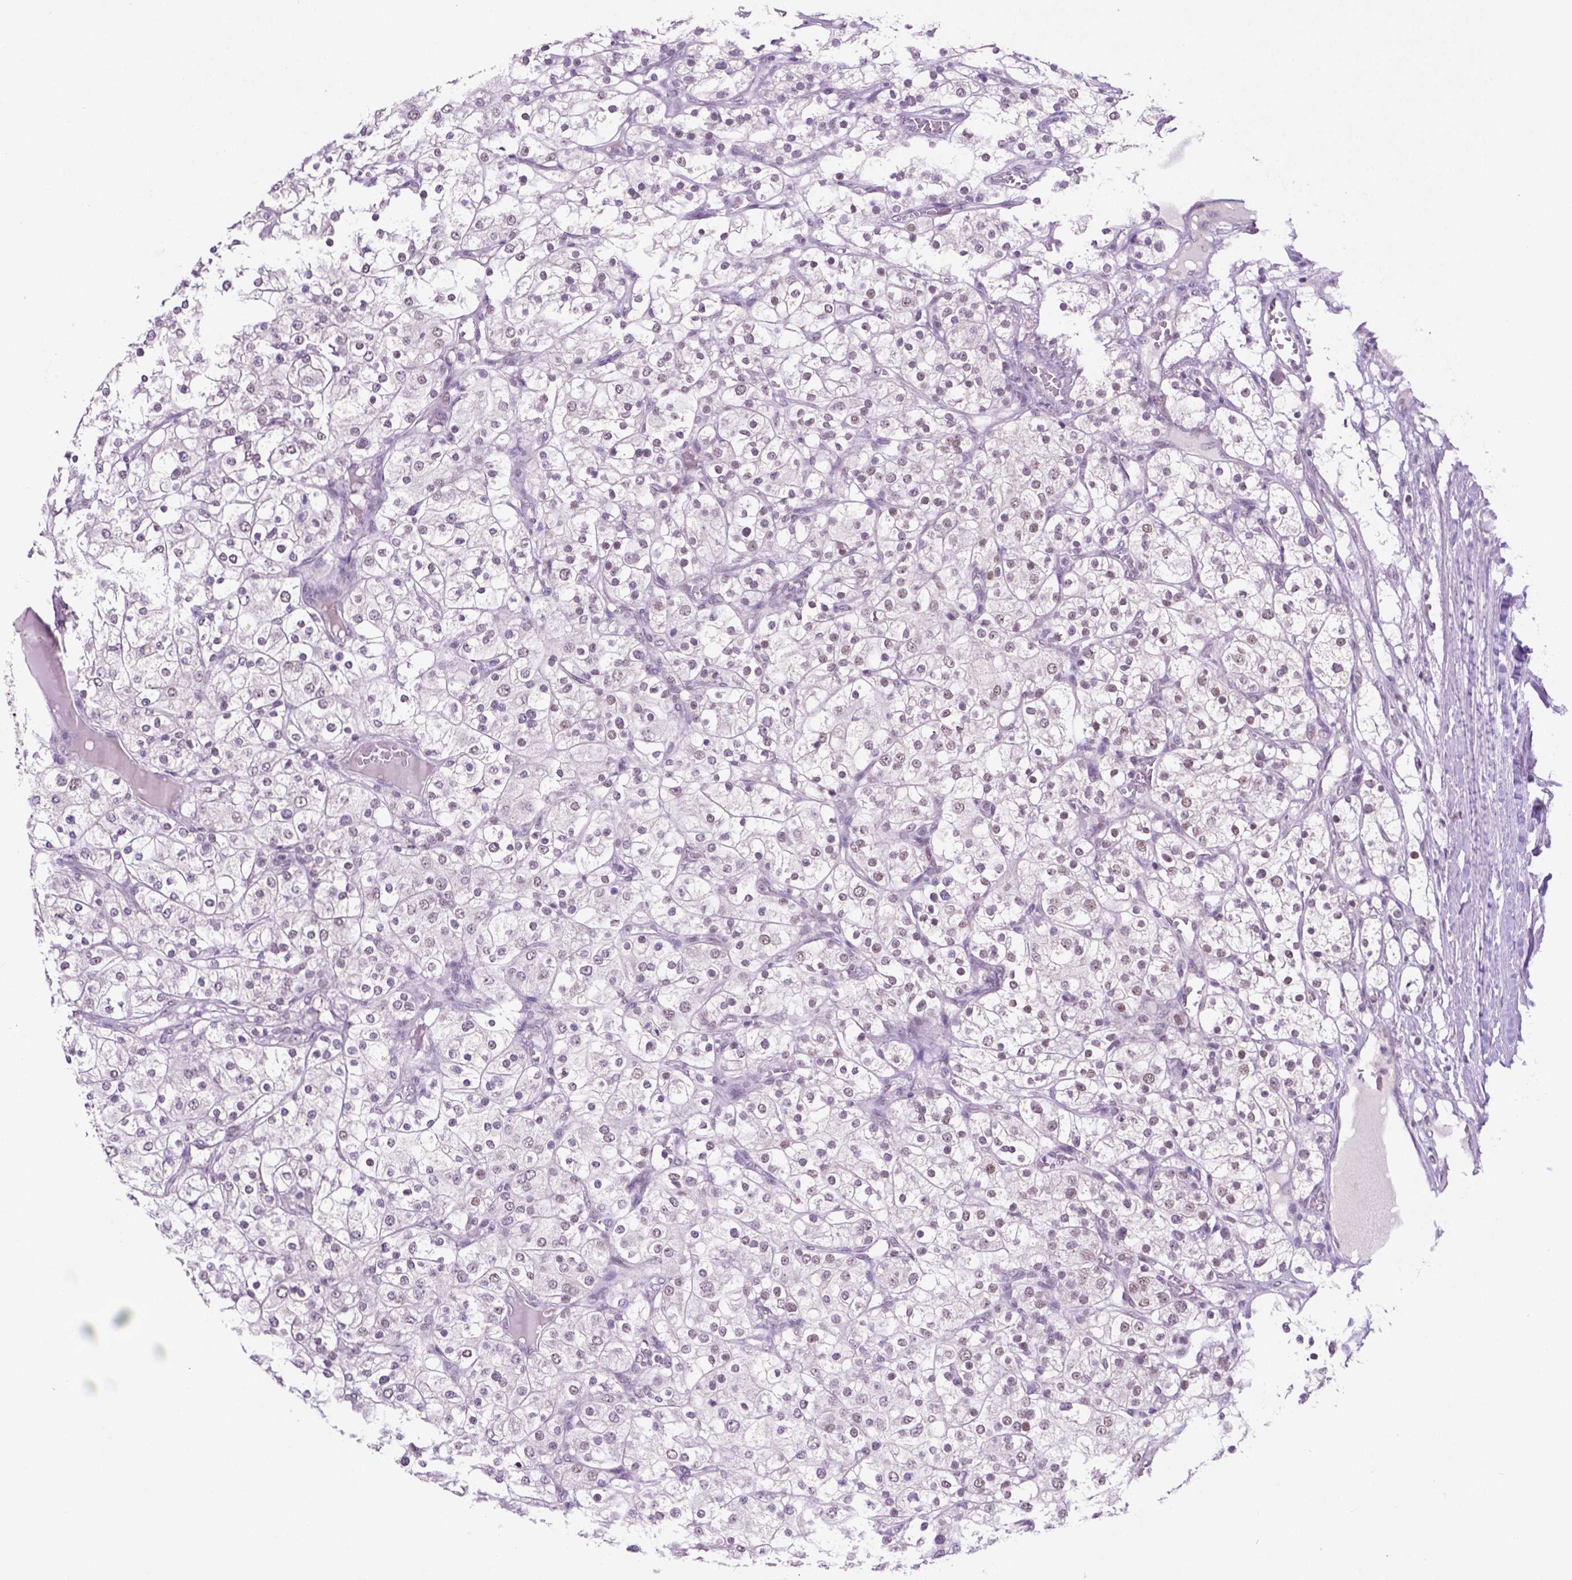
{"staining": {"intensity": "weak", "quantity": "<25%", "location": "nuclear"}, "tissue": "renal cancer", "cell_type": "Tumor cells", "image_type": "cancer", "snomed": [{"axis": "morphology", "description": "Adenocarcinoma, NOS"}, {"axis": "topography", "description": "Kidney"}], "caption": "Adenocarcinoma (renal) stained for a protein using IHC displays no positivity tumor cells.", "gene": "NCOR1", "patient": {"sex": "male", "age": 80}}